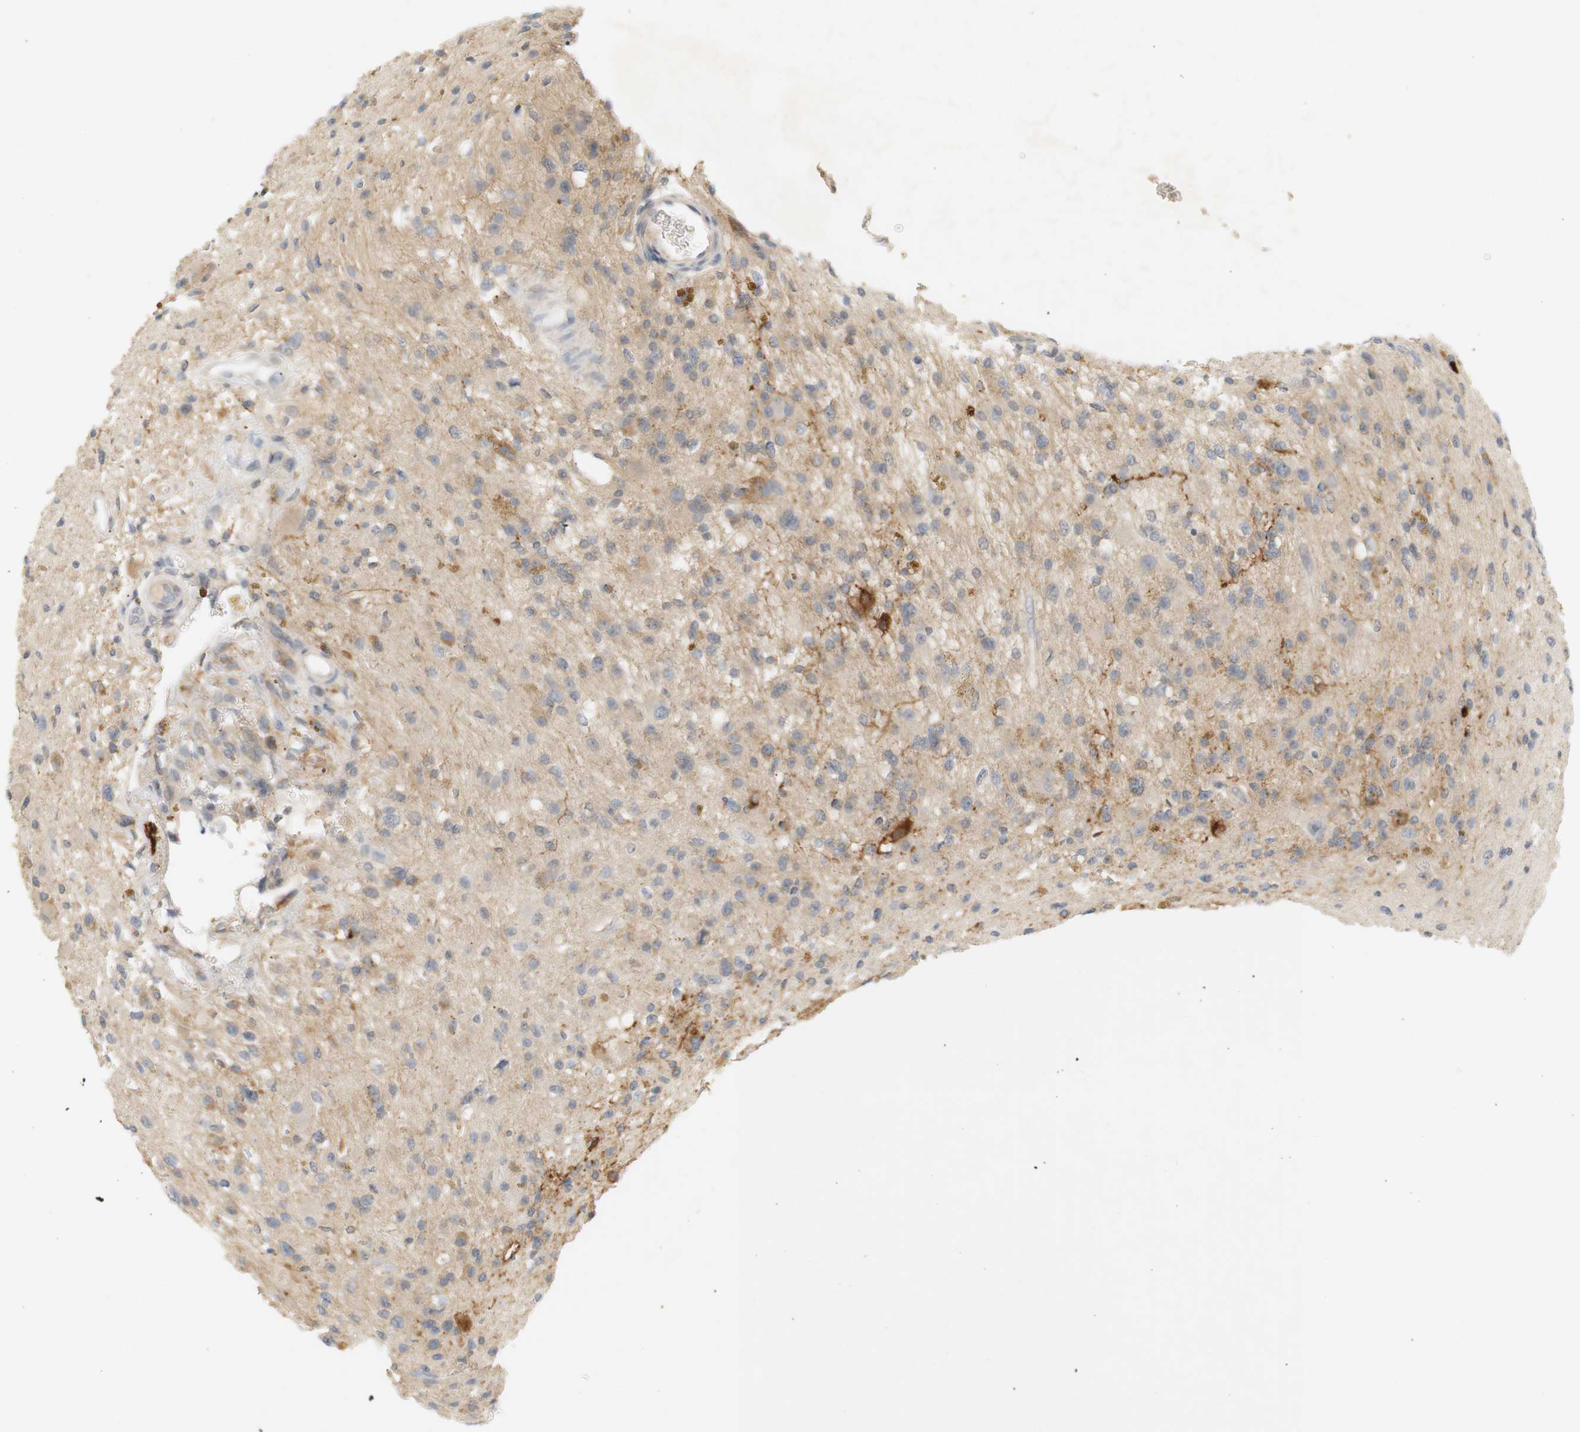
{"staining": {"intensity": "weak", "quantity": ">75%", "location": "cytoplasmic/membranous"}, "tissue": "glioma", "cell_type": "Tumor cells", "image_type": "cancer", "snomed": [{"axis": "morphology", "description": "Glioma, malignant, High grade"}, {"axis": "topography", "description": "Brain"}], "caption": "A low amount of weak cytoplasmic/membranous positivity is appreciated in approximately >75% of tumor cells in malignant glioma (high-grade) tissue.", "gene": "RTN3", "patient": {"sex": "male", "age": 33}}